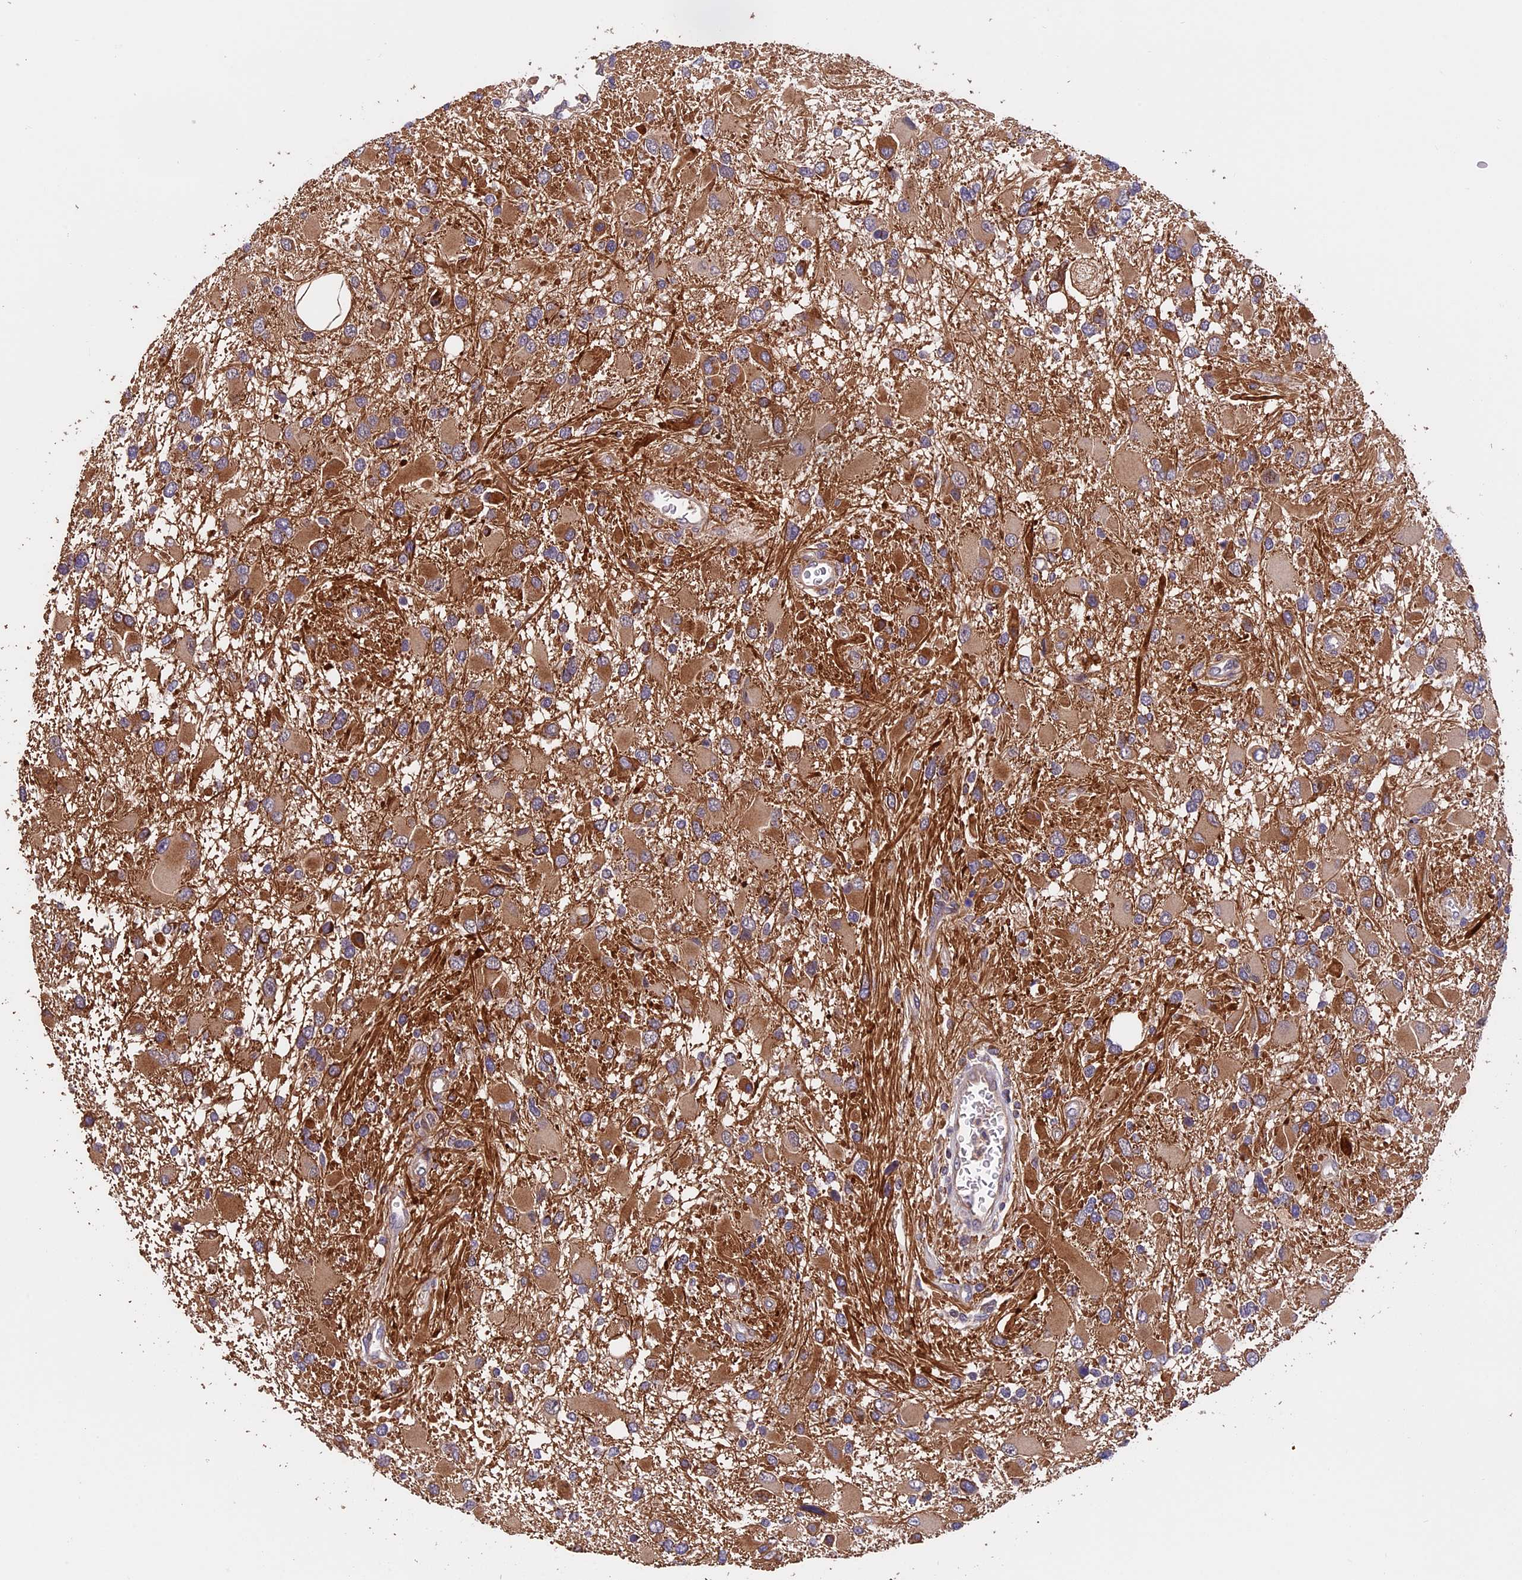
{"staining": {"intensity": "moderate", "quantity": ">75%", "location": "cytoplasmic/membranous"}, "tissue": "glioma", "cell_type": "Tumor cells", "image_type": "cancer", "snomed": [{"axis": "morphology", "description": "Glioma, malignant, High grade"}, {"axis": "topography", "description": "Brain"}], "caption": "A brown stain labels moderate cytoplasmic/membranous expression of a protein in human glioma tumor cells.", "gene": "PKD2L2", "patient": {"sex": "male", "age": 53}}